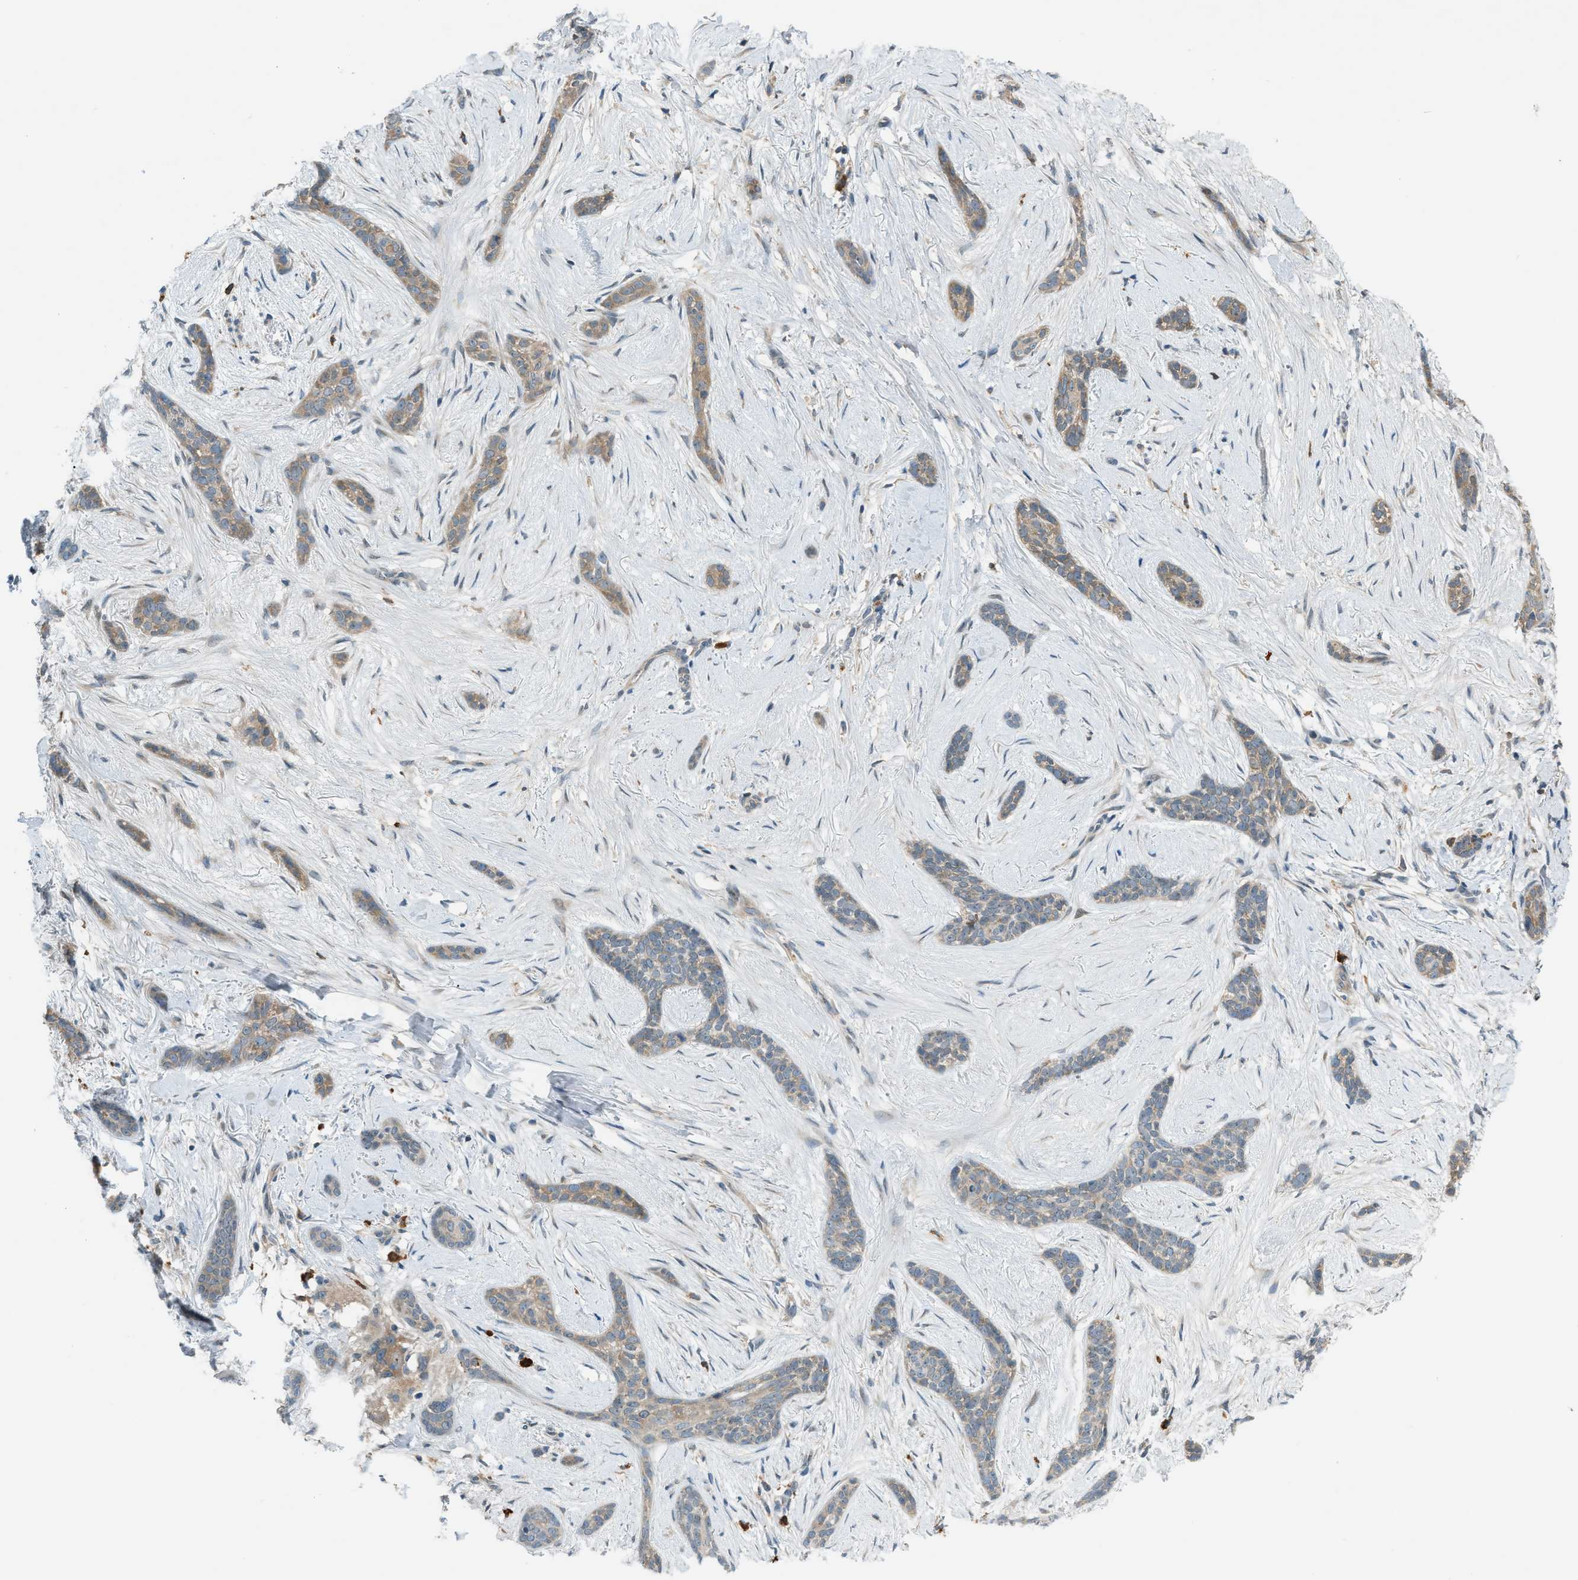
{"staining": {"intensity": "weak", "quantity": "25%-75%", "location": "cytoplasmic/membranous"}, "tissue": "skin cancer", "cell_type": "Tumor cells", "image_type": "cancer", "snomed": [{"axis": "morphology", "description": "Basal cell carcinoma"}, {"axis": "morphology", "description": "Adnexal tumor, benign"}, {"axis": "topography", "description": "Skin"}], "caption": "Protein staining of benign adnexal tumor (skin) tissue displays weak cytoplasmic/membranous positivity in approximately 25%-75% of tumor cells. (IHC, brightfield microscopy, high magnification).", "gene": "DYRK1A", "patient": {"sex": "female", "age": 42}}